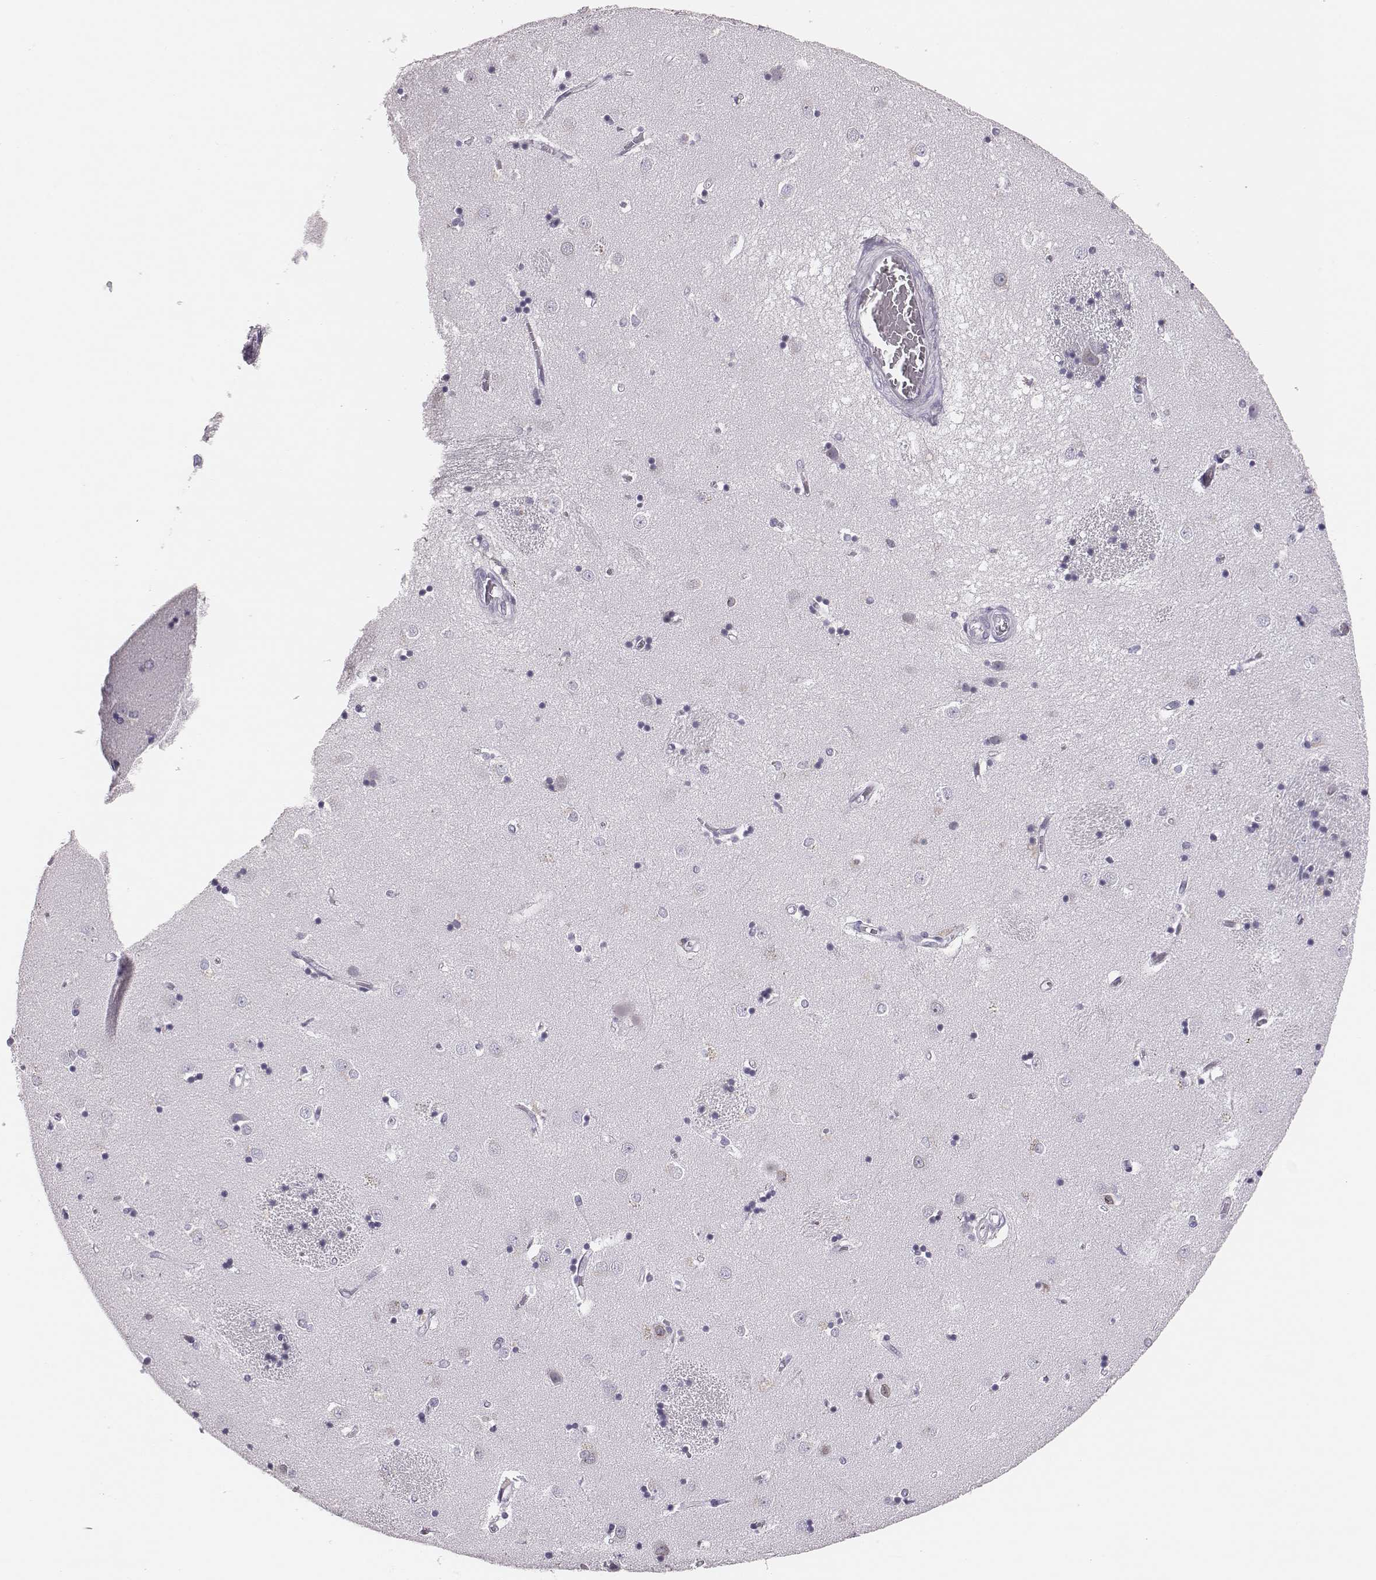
{"staining": {"intensity": "negative", "quantity": "none", "location": "none"}, "tissue": "caudate", "cell_type": "Glial cells", "image_type": "normal", "snomed": [{"axis": "morphology", "description": "Normal tissue, NOS"}, {"axis": "topography", "description": "Lateral ventricle wall"}], "caption": "High power microscopy histopathology image of an IHC micrograph of normal caudate, revealing no significant expression in glial cells.", "gene": "H1", "patient": {"sex": "male", "age": 54}}